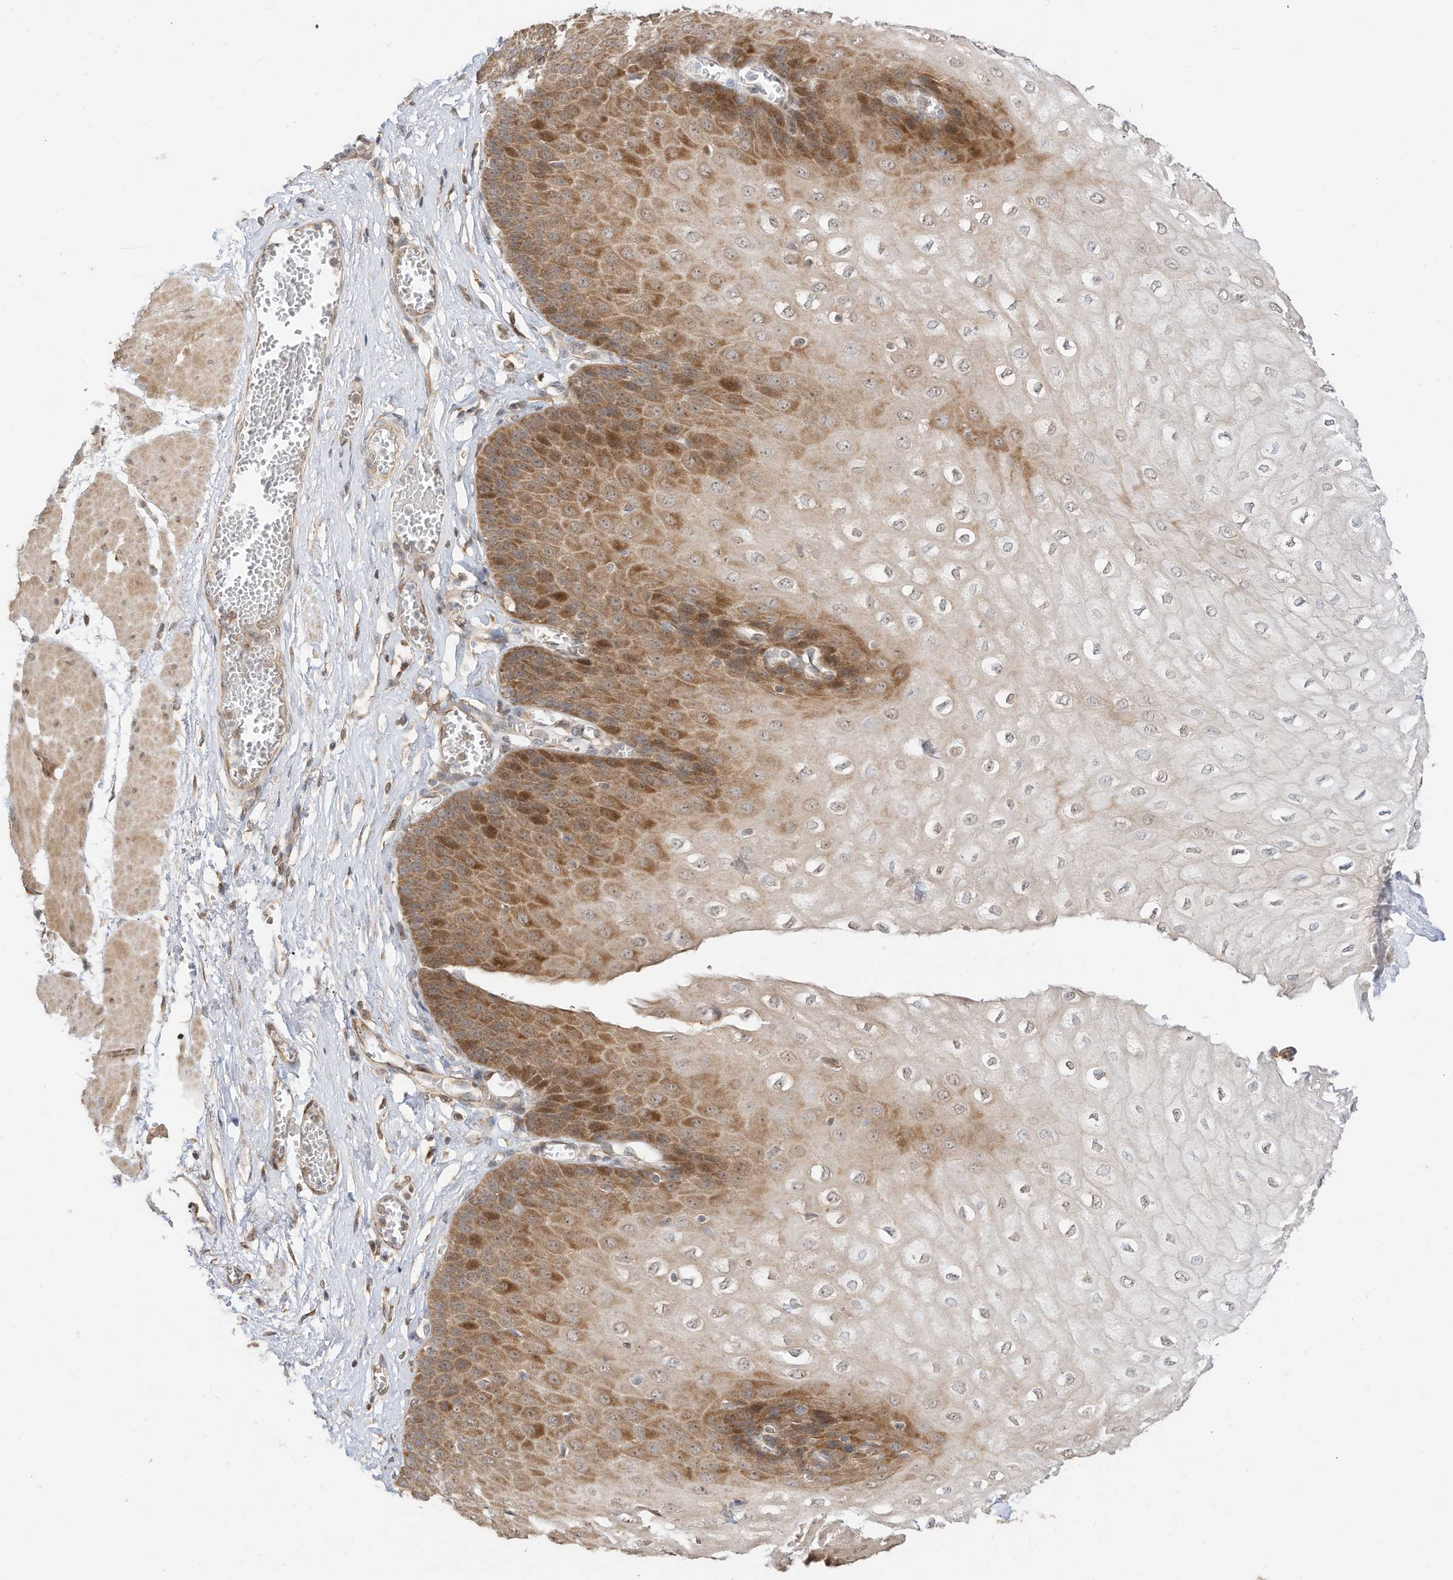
{"staining": {"intensity": "strong", "quantity": "25%-75%", "location": "cytoplasmic/membranous"}, "tissue": "esophagus", "cell_type": "Squamous epithelial cells", "image_type": "normal", "snomed": [{"axis": "morphology", "description": "Normal tissue, NOS"}, {"axis": "topography", "description": "Esophagus"}], "caption": "An IHC histopathology image of benign tissue is shown. Protein staining in brown highlights strong cytoplasmic/membranous positivity in esophagus within squamous epithelial cells. (Brightfield microscopy of DAB IHC at high magnification).", "gene": "CAGE1", "patient": {"sex": "male", "age": 60}}